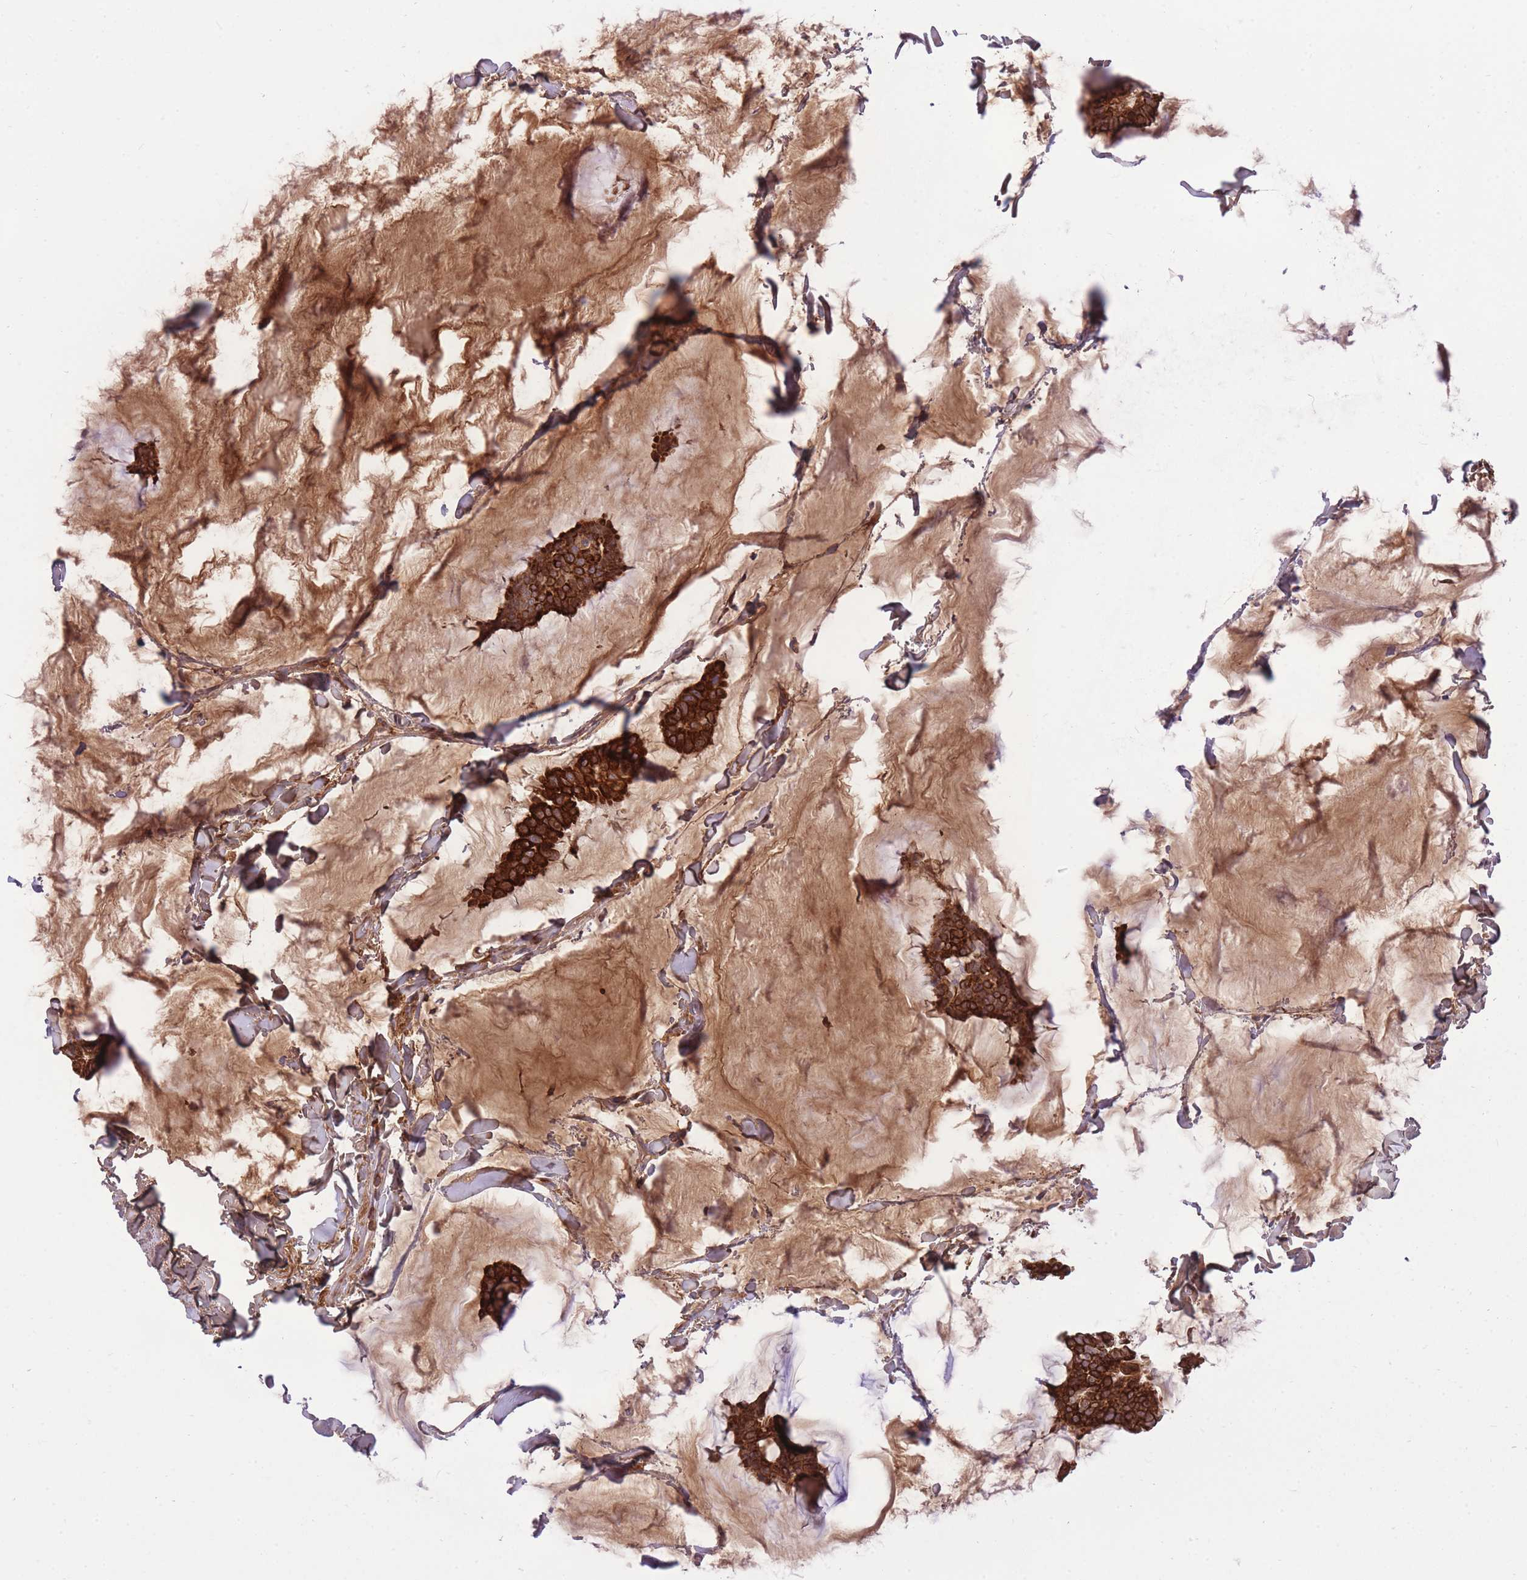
{"staining": {"intensity": "strong", "quantity": ">75%", "location": "cytoplasmic/membranous"}, "tissue": "breast cancer", "cell_type": "Tumor cells", "image_type": "cancer", "snomed": [{"axis": "morphology", "description": "Duct carcinoma"}, {"axis": "topography", "description": "Breast"}], "caption": "Approximately >75% of tumor cells in human breast infiltrating ductal carcinoma reveal strong cytoplasmic/membranous protein positivity as visualized by brown immunohistochemical staining.", "gene": "MEIS3", "patient": {"sex": "female", "age": 93}}